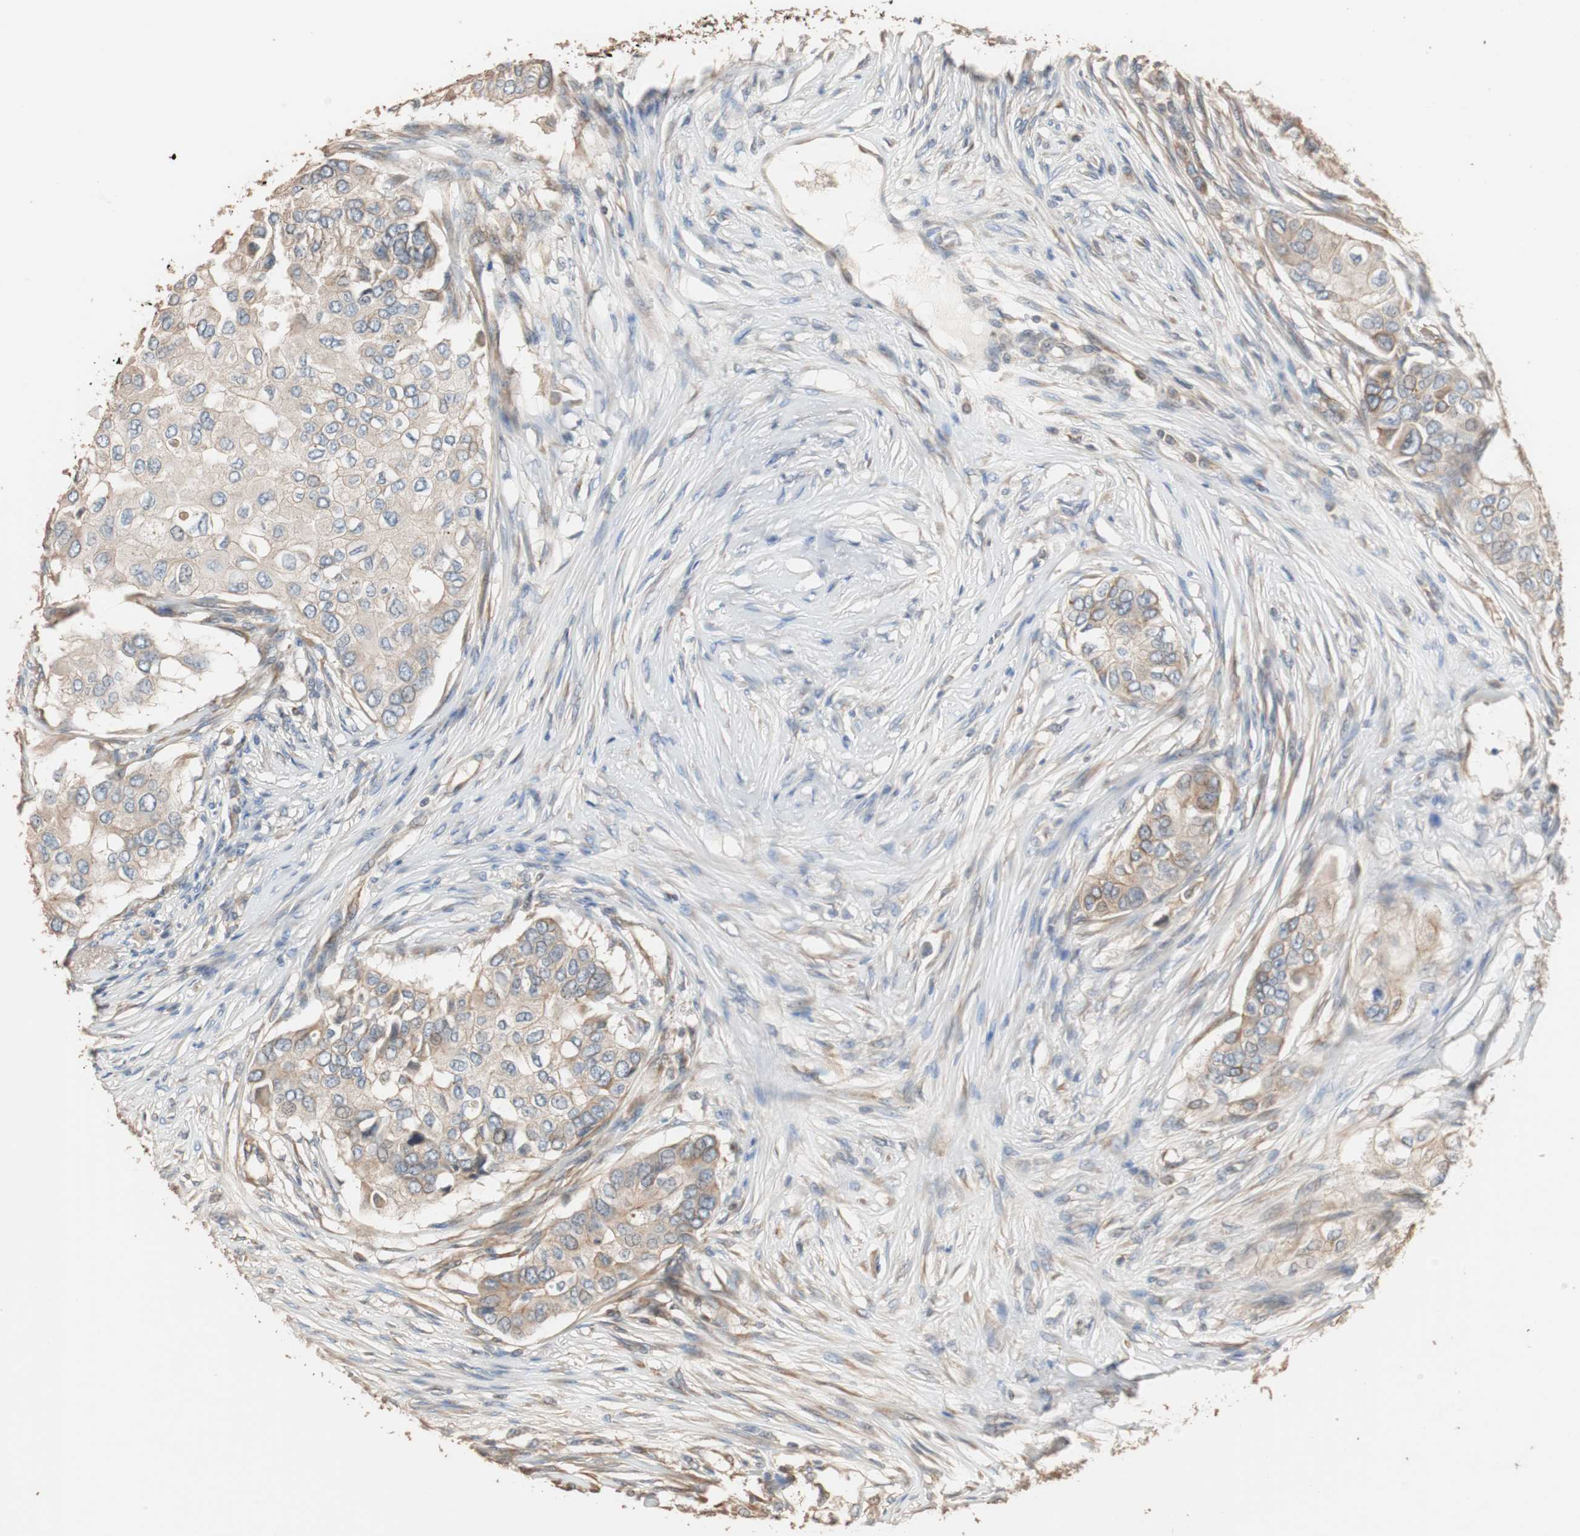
{"staining": {"intensity": "weak", "quantity": "<25%", "location": "cytoplasmic/membranous"}, "tissue": "breast cancer", "cell_type": "Tumor cells", "image_type": "cancer", "snomed": [{"axis": "morphology", "description": "Normal tissue, NOS"}, {"axis": "morphology", "description": "Duct carcinoma"}, {"axis": "topography", "description": "Breast"}], "caption": "IHC photomicrograph of human breast cancer (invasive ductal carcinoma) stained for a protein (brown), which demonstrates no positivity in tumor cells.", "gene": "TUBB", "patient": {"sex": "female", "age": 49}}